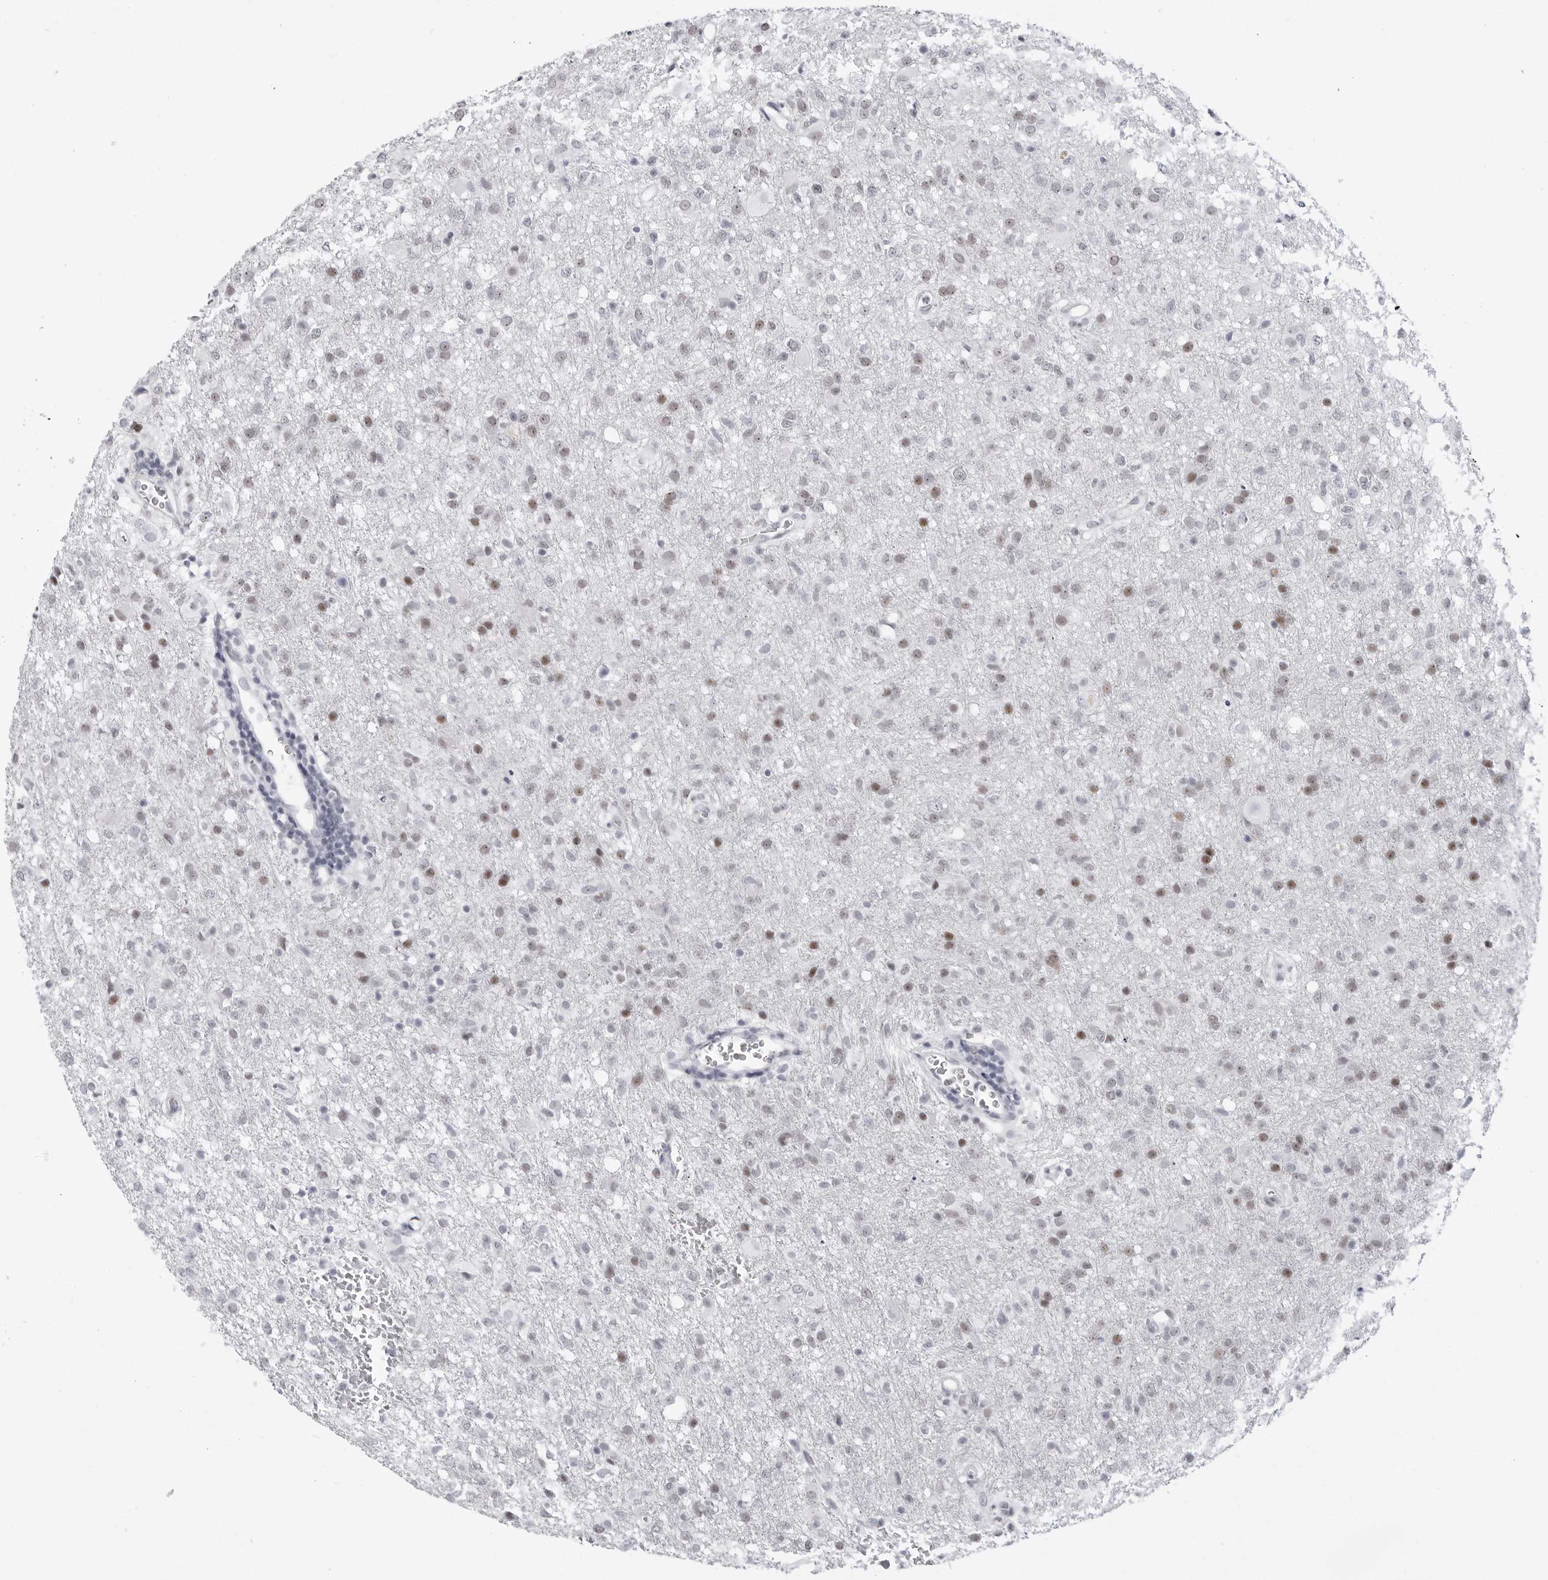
{"staining": {"intensity": "moderate", "quantity": "<25%", "location": "nuclear"}, "tissue": "glioma", "cell_type": "Tumor cells", "image_type": "cancer", "snomed": [{"axis": "morphology", "description": "Glioma, malignant, High grade"}, {"axis": "topography", "description": "Brain"}], "caption": "DAB (3,3'-diaminobenzidine) immunohistochemical staining of human glioma shows moderate nuclear protein staining in approximately <25% of tumor cells.", "gene": "VEZF1", "patient": {"sex": "female", "age": 57}}